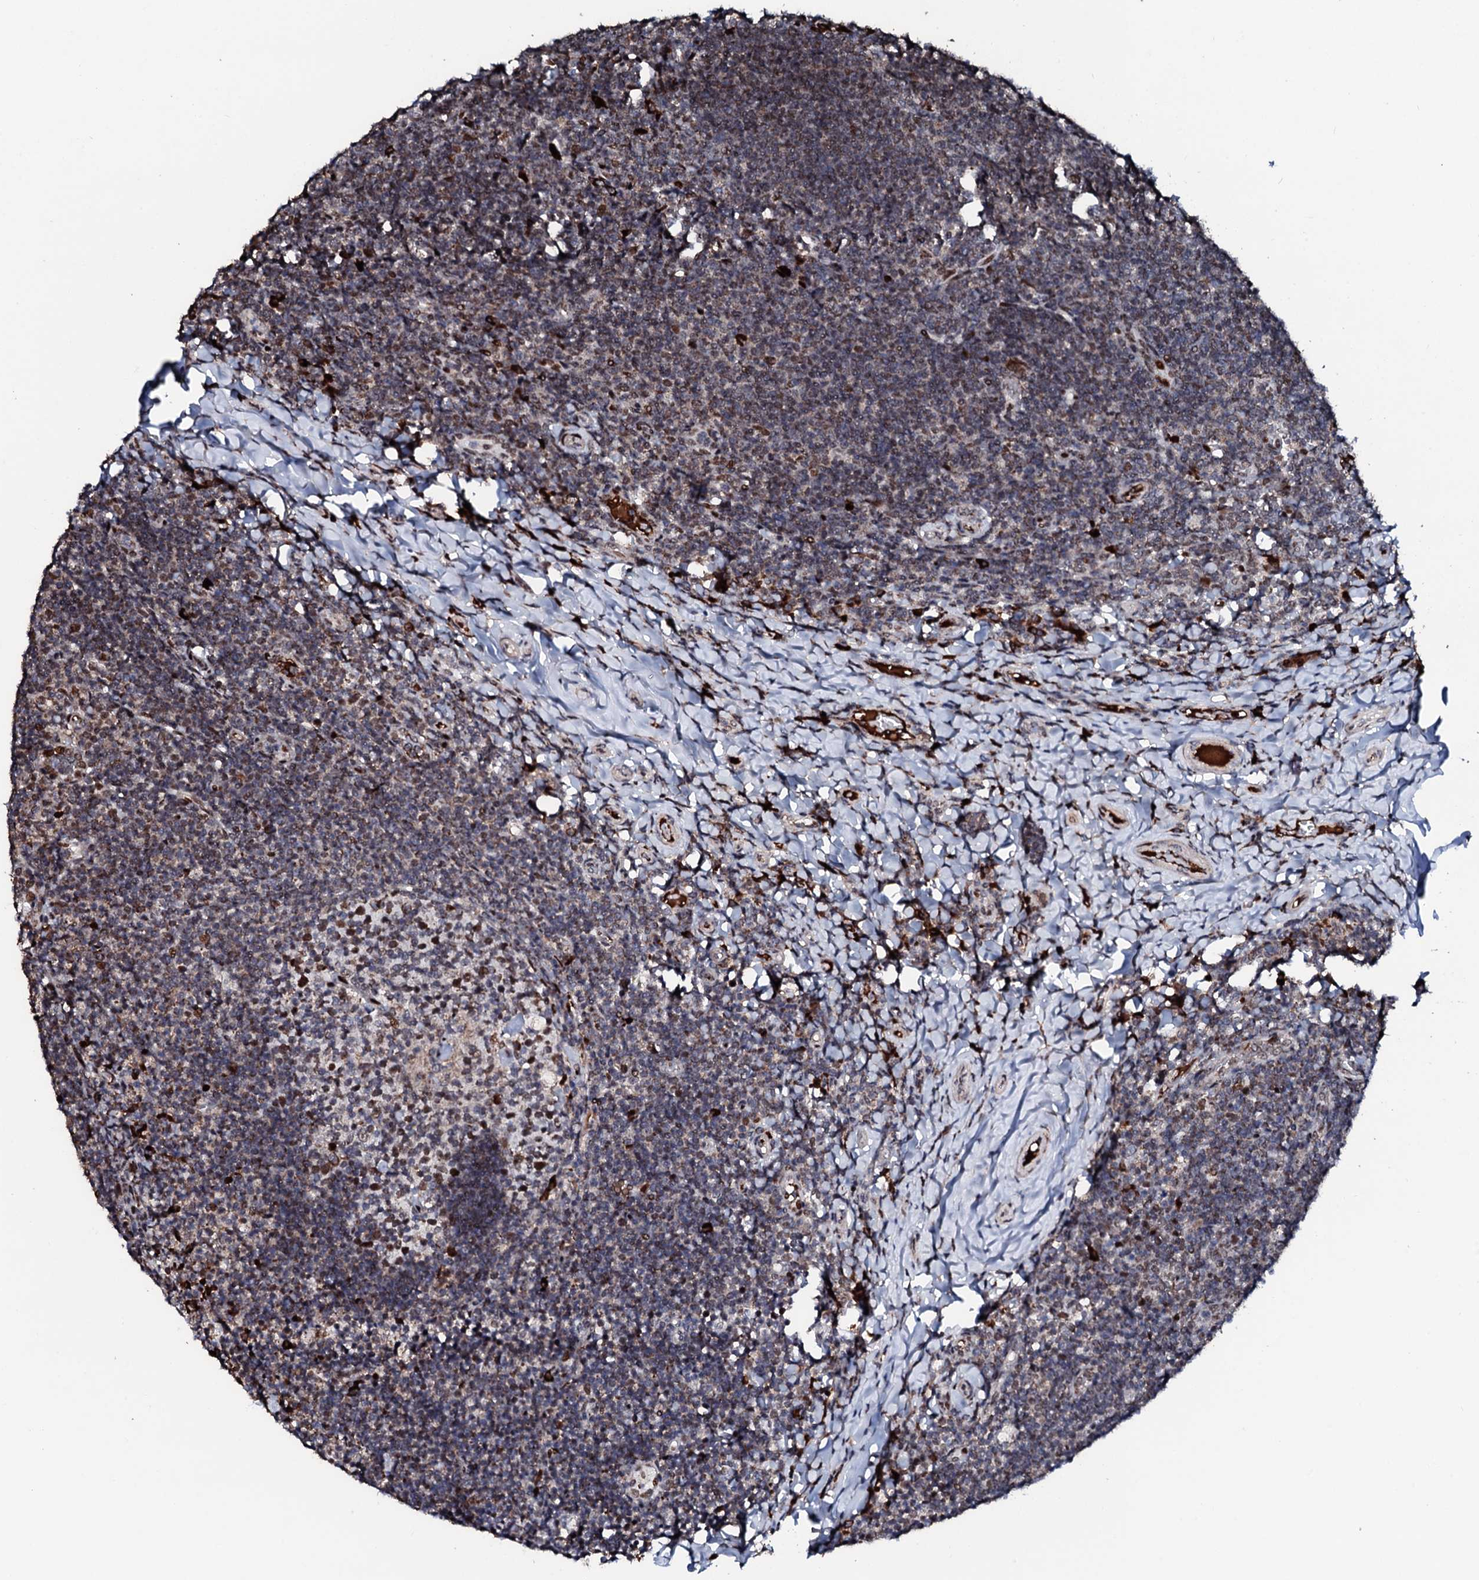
{"staining": {"intensity": "moderate", "quantity": ">75%", "location": "nuclear"}, "tissue": "tonsil", "cell_type": "Germinal center cells", "image_type": "normal", "snomed": [{"axis": "morphology", "description": "Normal tissue, NOS"}, {"axis": "topography", "description": "Tonsil"}], "caption": "The photomicrograph displays a brown stain indicating the presence of a protein in the nuclear of germinal center cells in tonsil. (DAB (3,3'-diaminobenzidine) = brown stain, brightfield microscopy at high magnification).", "gene": "KIF18A", "patient": {"sex": "female", "age": 10}}